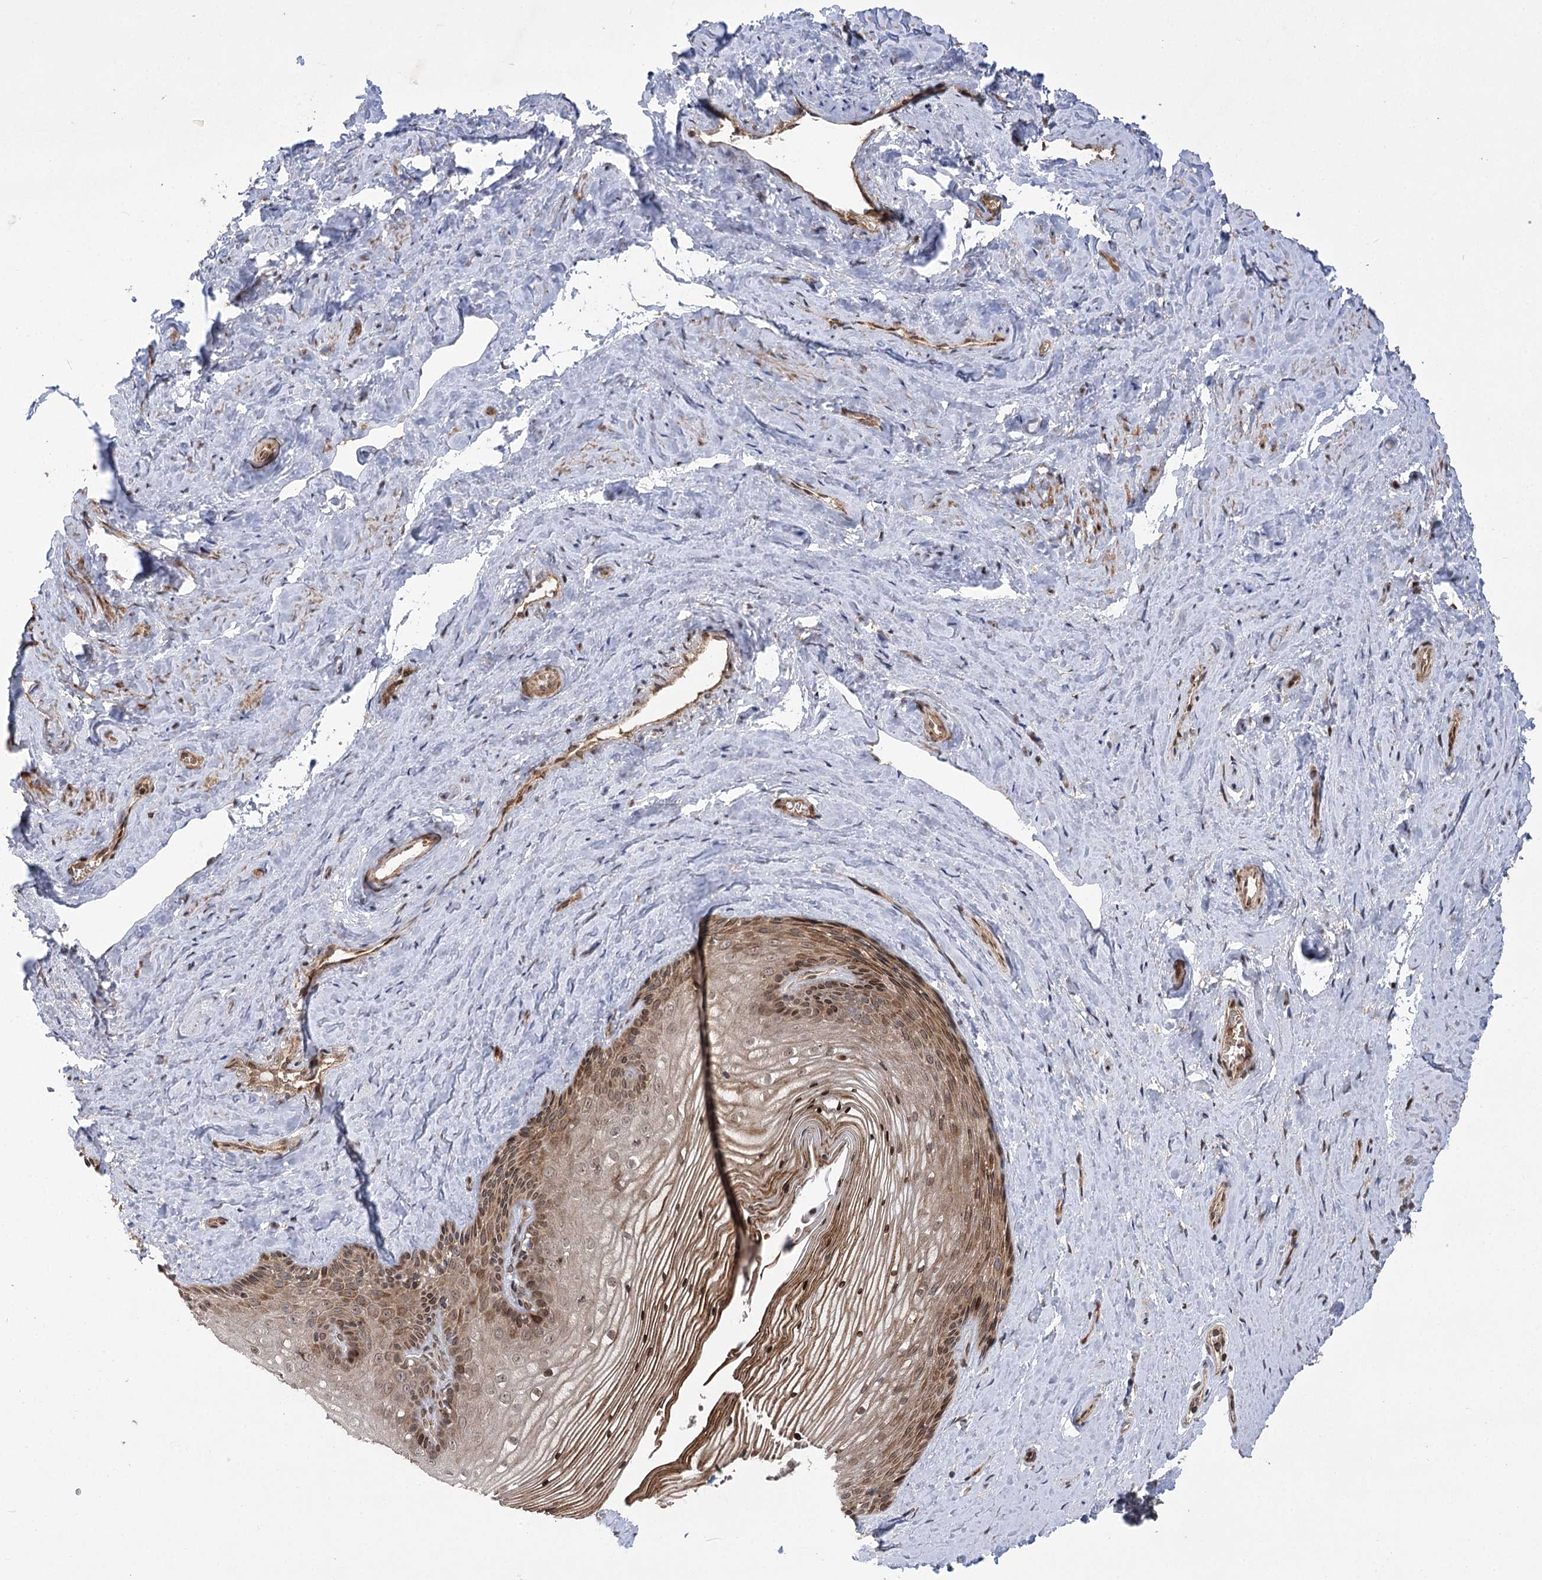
{"staining": {"intensity": "moderate", "quantity": ">75%", "location": "cytoplasmic/membranous,nuclear"}, "tissue": "vagina", "cell_type": "Squamous epithelial cells", "image_type": "normal", "snomed": [{"axis": "morphology", "description": "Normal tissue, NOS"}, {"axis": "topography", "description": "Vagina"}, {"axis": "topography", "description": "Cervix"}], "caption": "This image displays immunohistochemistry (IHC) staining of normal human vagina, with medium moderate cytoplasmic/membranous,nuclear positivity in approximately >75% of squamous epithelial cells.", "gene": "TENM2", "patient": {"sex": "female", "age": 40}}